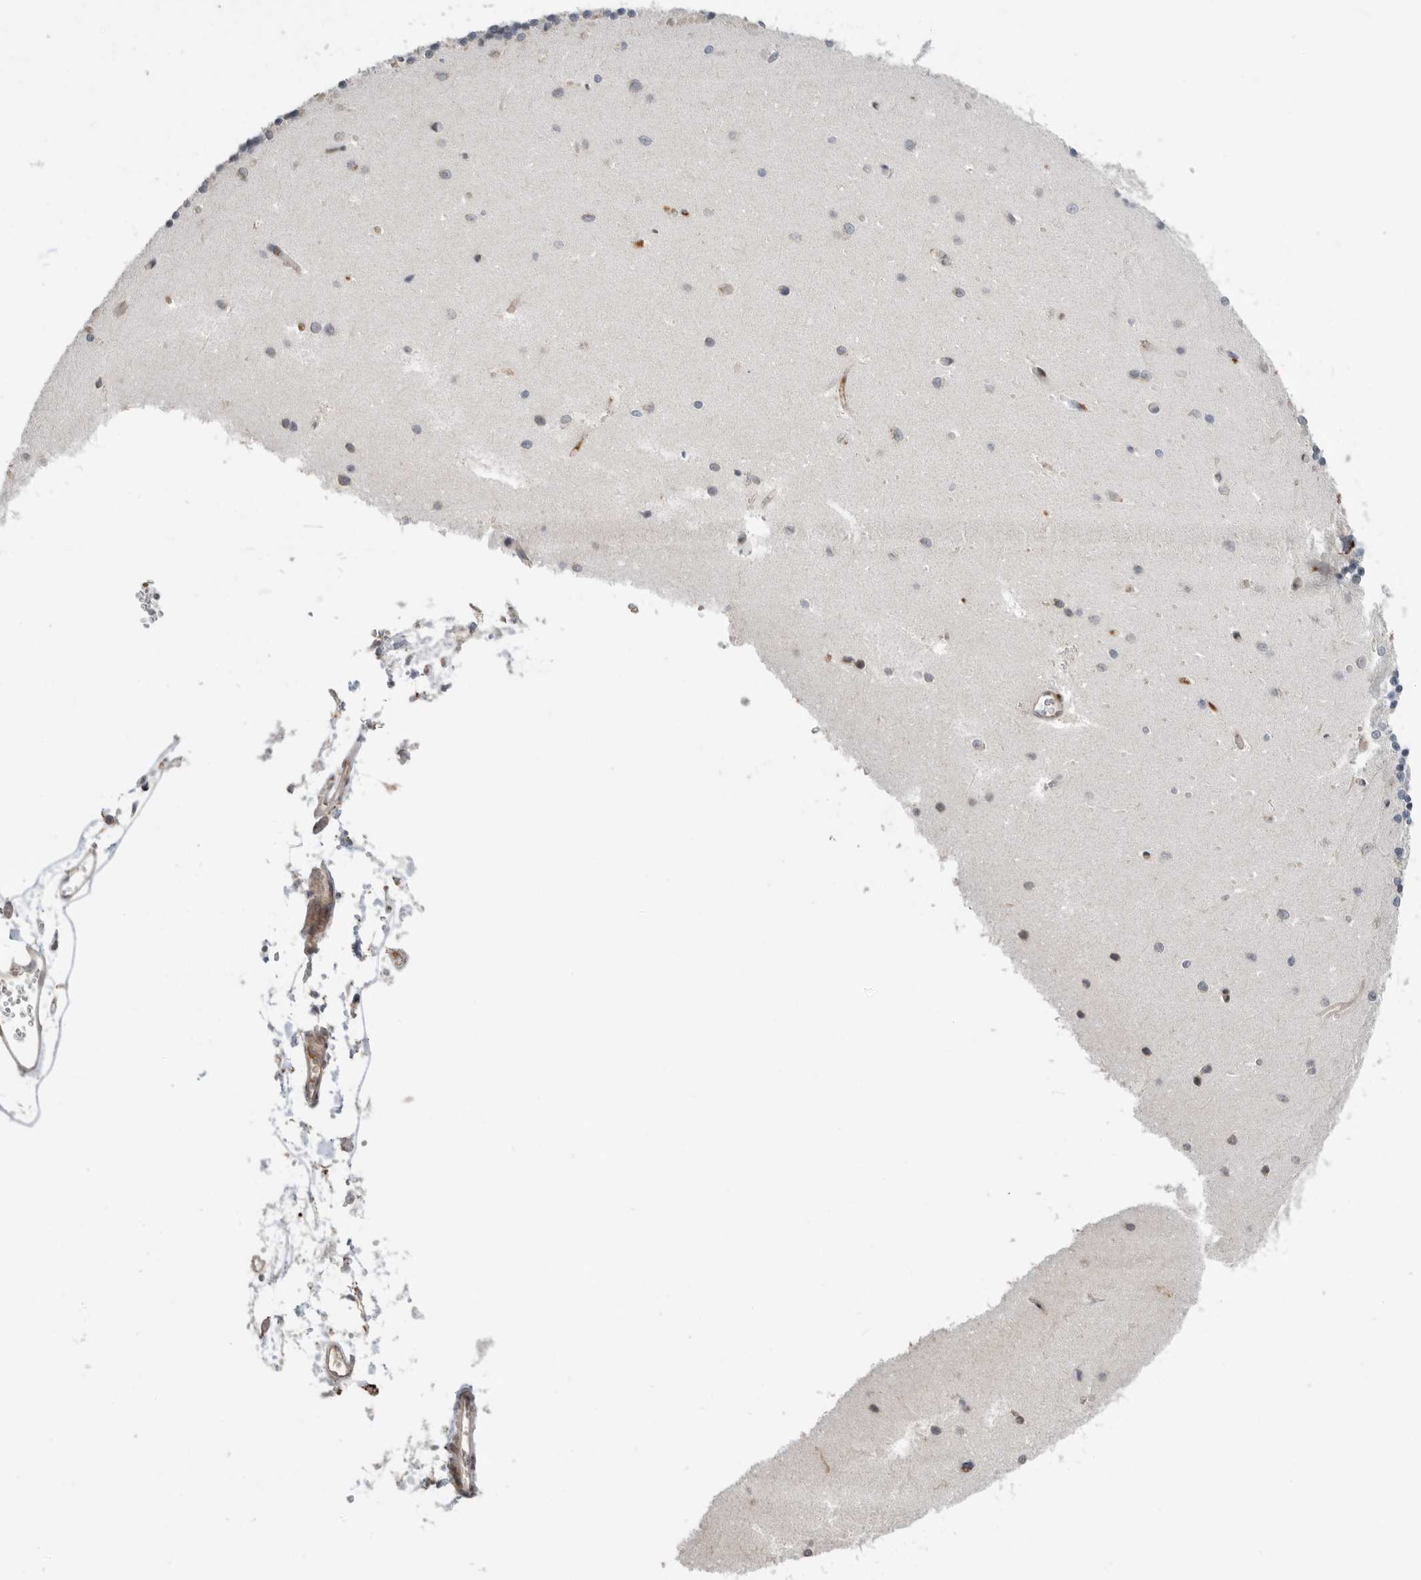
{"staining": {"intensity": "negative", "quantity": "none", "location": "none"}, "tissue": "cerebellum", "cell_type": "Cells in granular layer", "image_type": "normal", "snomed": [{"axis": "morphology", "description": "Normal tissue, NOS"}, {"axis": "topography", "description": "Cerebellum"}], "caption": "Protein analysis of unremarkable cerebellum exhibits no significant expression in cells in granular layer.", "gene": "FZD3", "patient": {"sex": "male", "age": 37}}